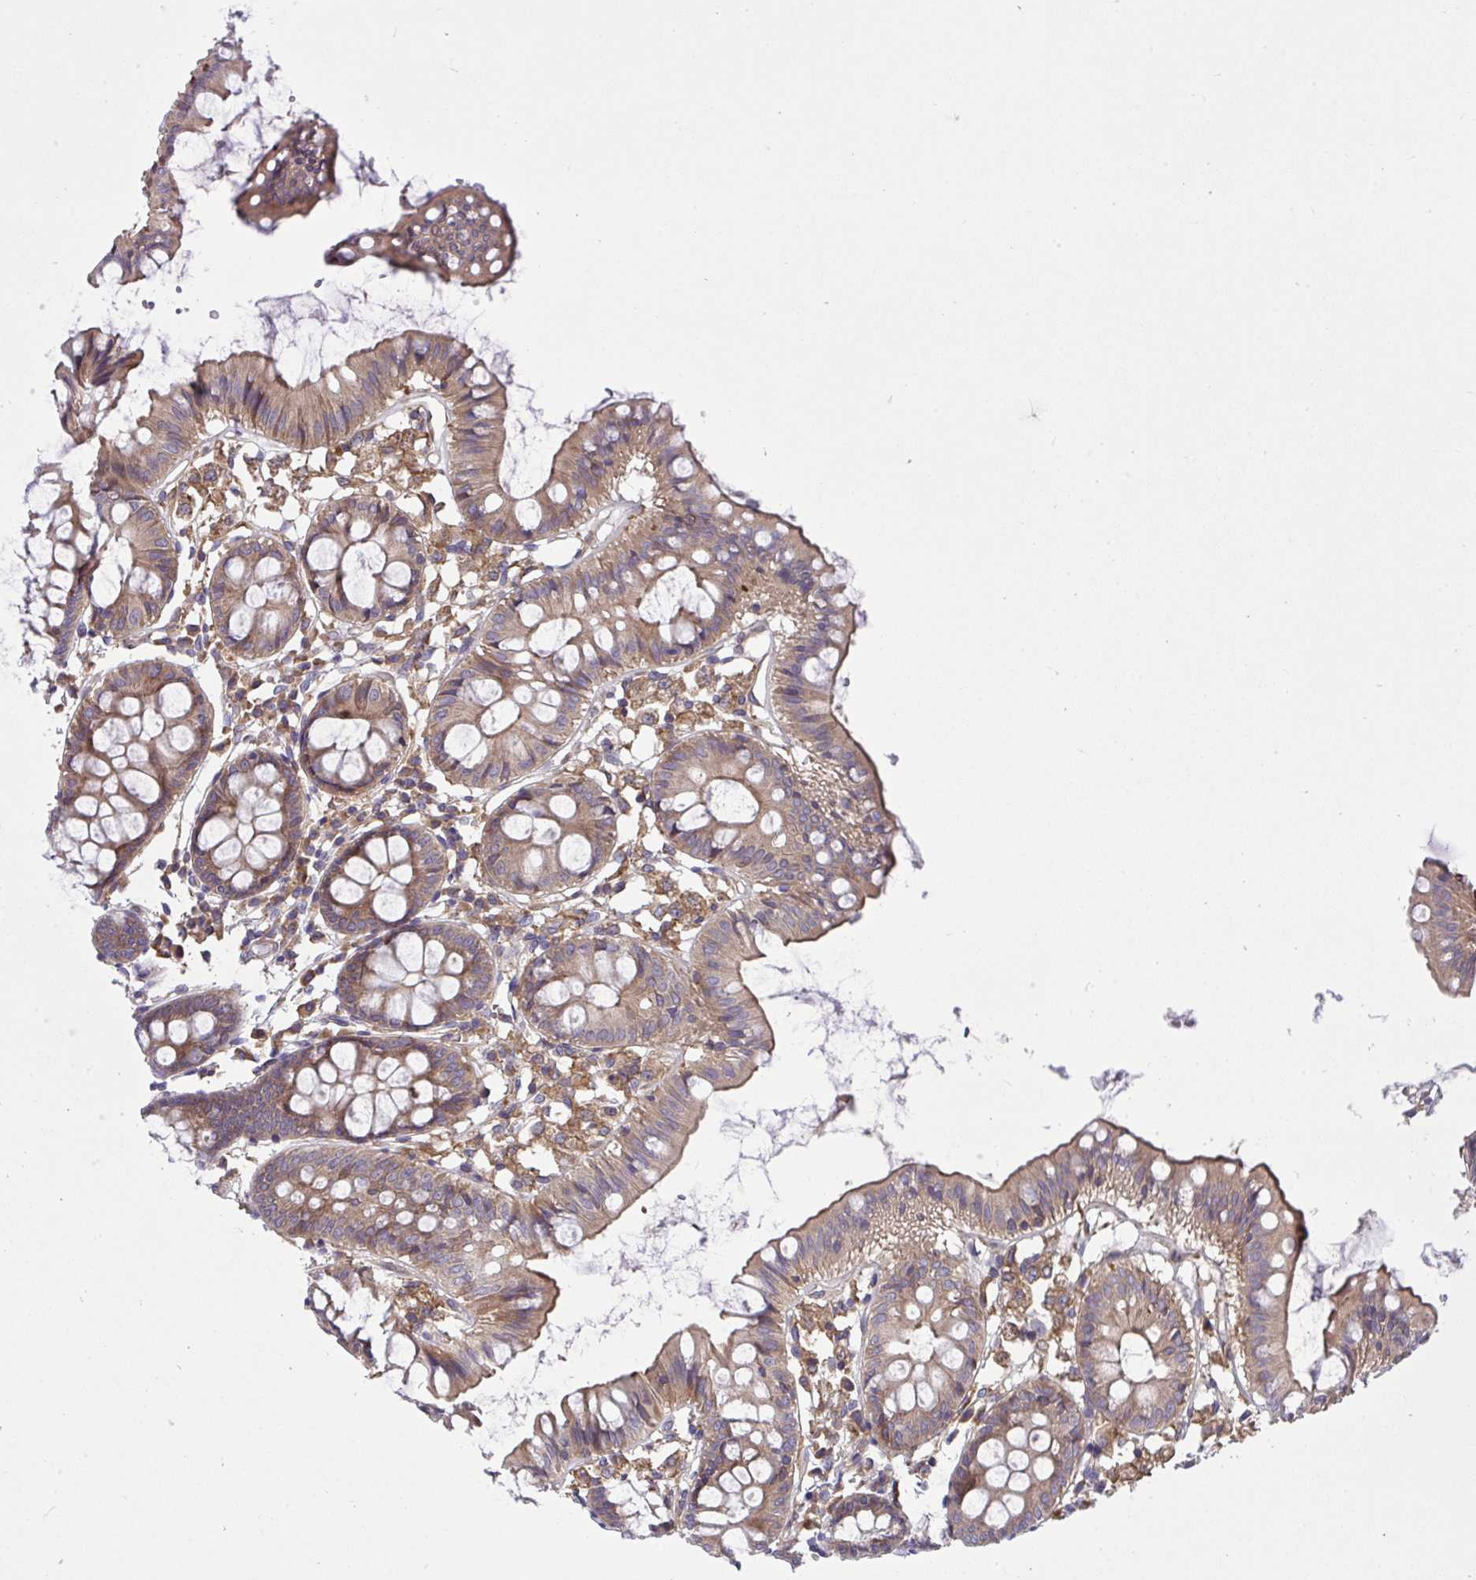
{"staining": {"intensity": "moderate", "quantity": ">75%", "location": "cytoplasmic/membranous"}, "tissue": "colon", "cell_type": "Endothelial cells", "image_type": "normal", "snomed": [{"axis": "morphology", "description": "Normal tissue, NOS"}, {"axis": "topography", "description": "Colon"}], "caption": "The histopathology image displays a brown stain indicating the presence of a protein in the cytoplasmic/membranous of endothelial cells in colon.", "gene": "GRB14", "patient": {"sex": "female", "age": 84}}